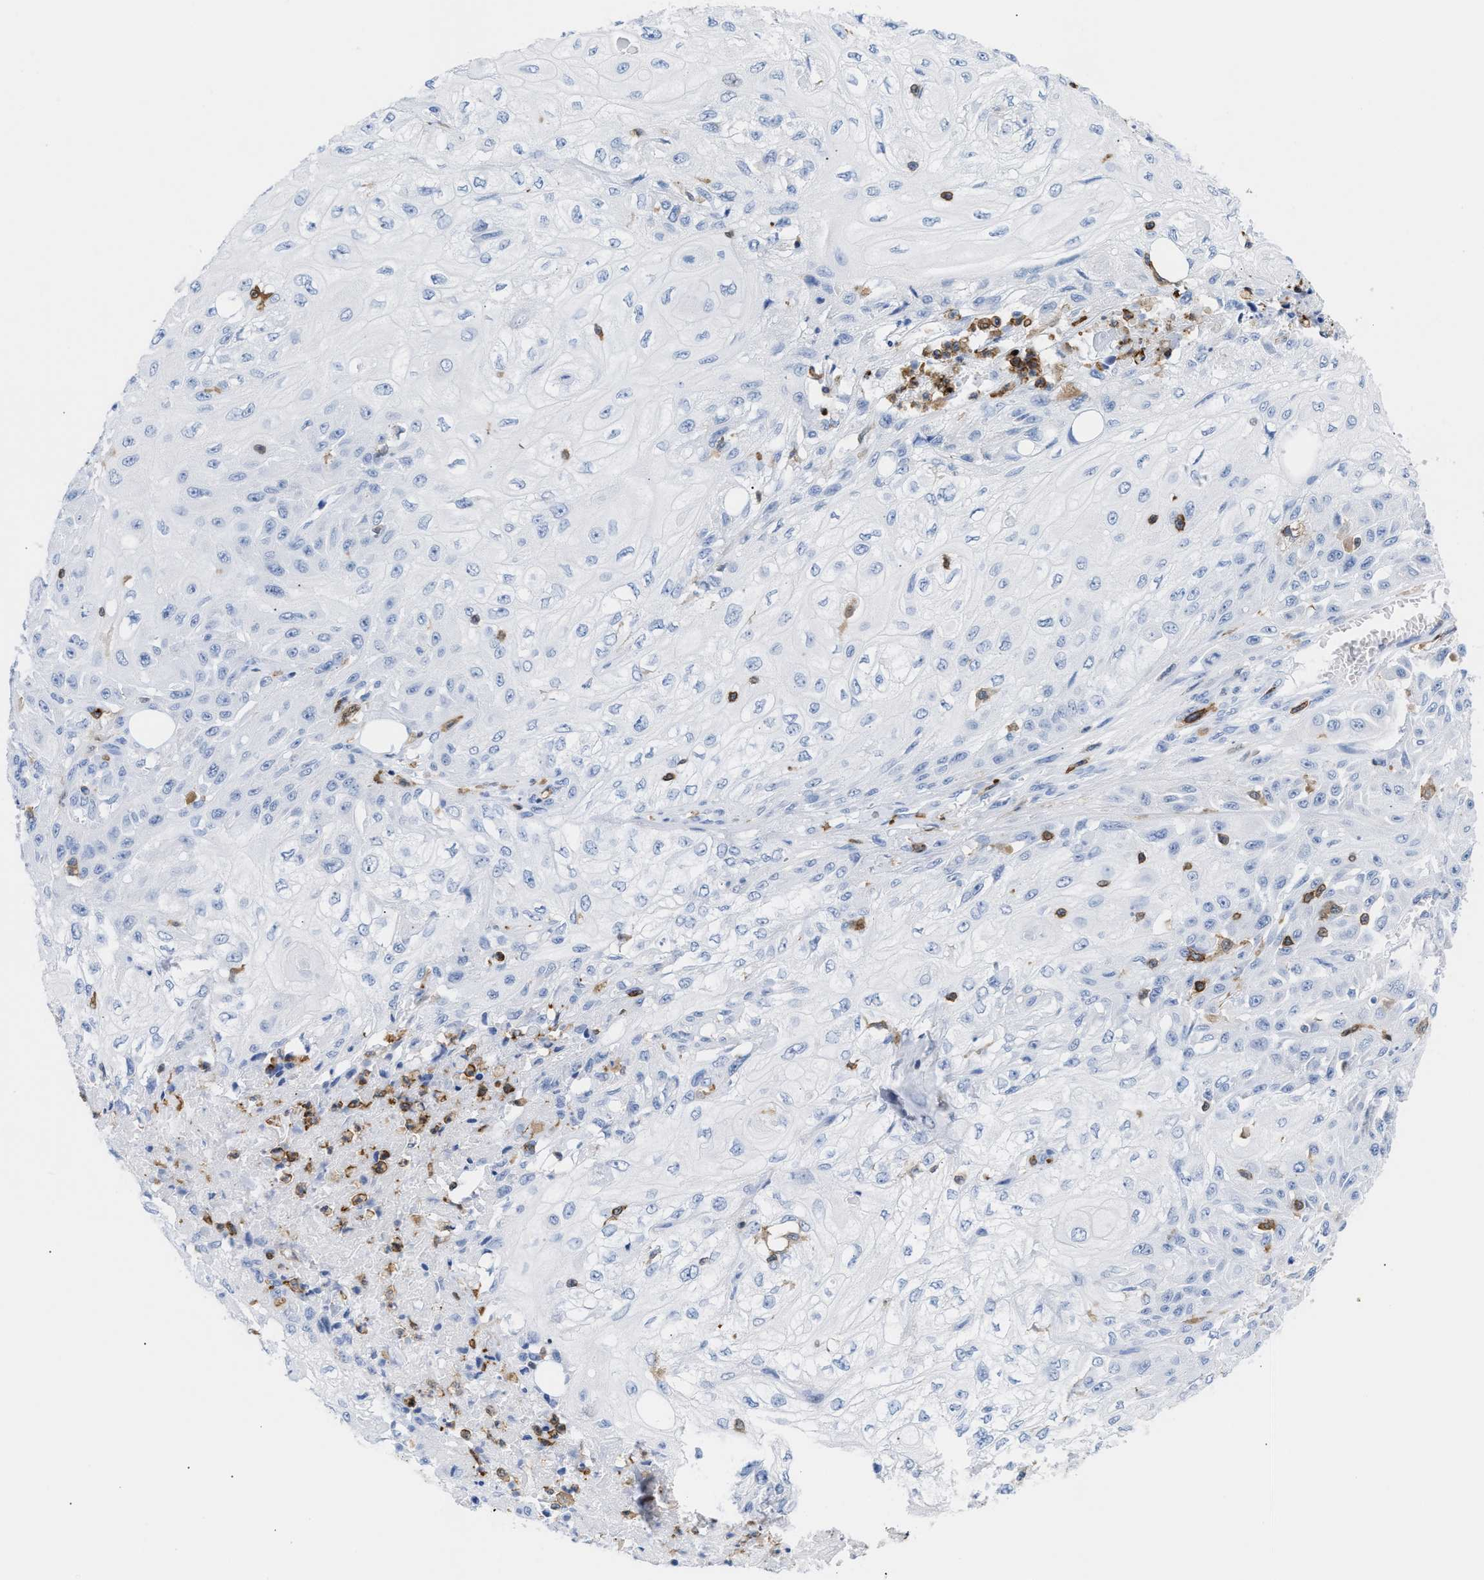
{"staining": {"intensity": "negative", "quantity": "none", "location": "none"}, "tissue": "skin cancer", "cell_type": "Tumor cells", "image_type": "cancer", "snomed": [{"axis": "morphology", "description": "Squamous cell carcinoma, NOS"}, {"axis": "morphology", "description": "Squamous cell carcinoma, metastatic, NOS"}, {"axis": "topography", "description": "Skin"}, {"axis": "topography", "description": "Lymph node"}], "caption": "The image demonstrates no staining of tumor cells in skin squamous cell carcinoma.", "gene": "LCP1", "patient": {"sex": "male", "age": 75}}